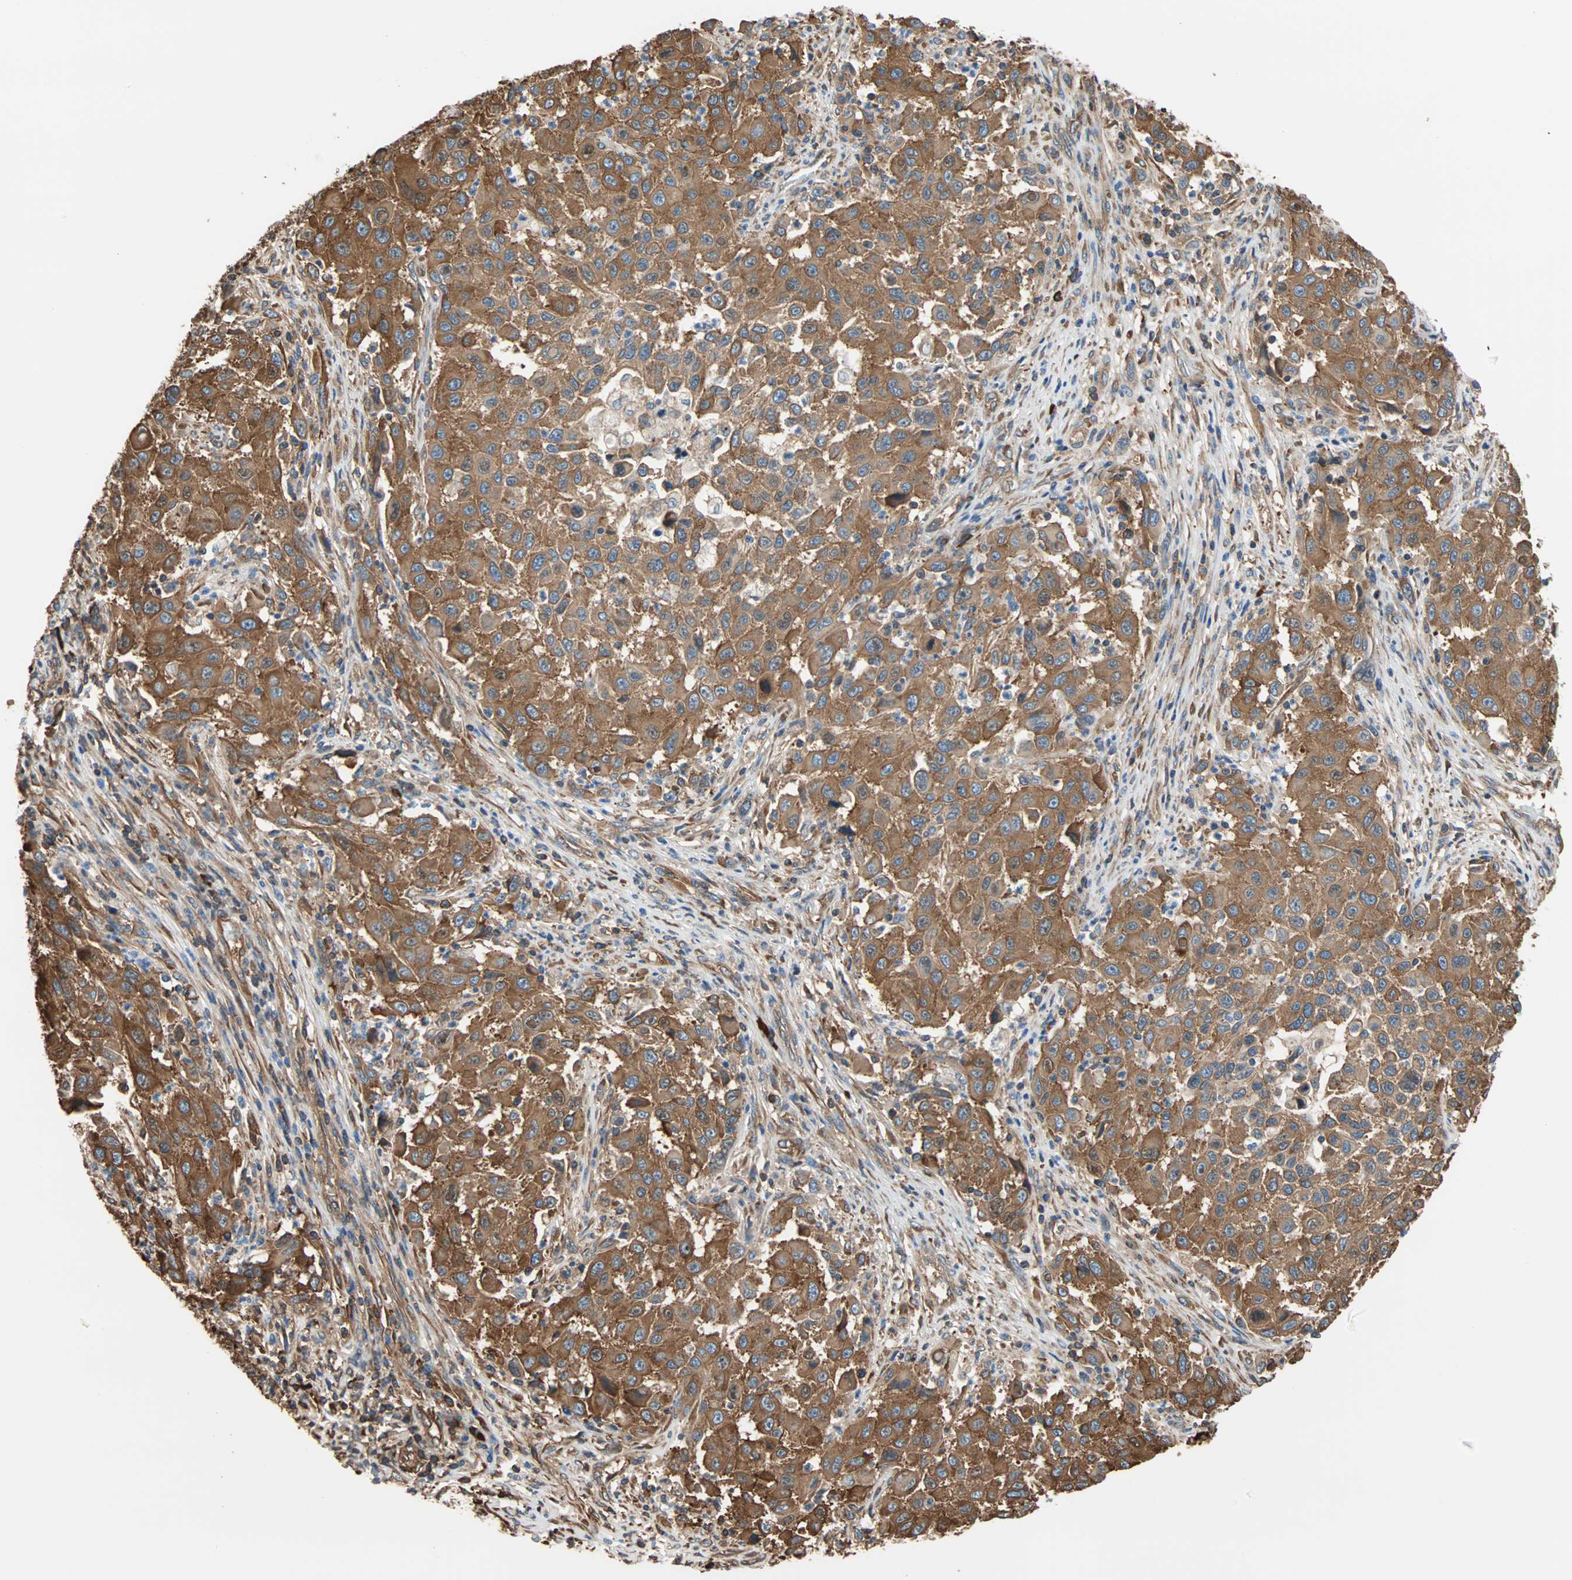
{"staining": {"intensity": "strong", "quantity": ">75%", "location": "cytoplasmic/membranous"}, "tissue": "melanoma", "cell_type": "Tumor cells", "image_type": "cancer", "snomed": [{"axis": "morphology", "description": "Malignant melanoma, Metastatic site"}, {"axis": "topography", "description": "Lymph node"}], "caption": "Immunohistochemistry (IHC) photomicrograph of human melanoma stained for a protein (brown), which exhibits high levels of strong cytoplasmic/membranous expression in approximately >75% of tumor cells.", "gene": "EEF2", "patient": {"sex": "male", "age": 61}}